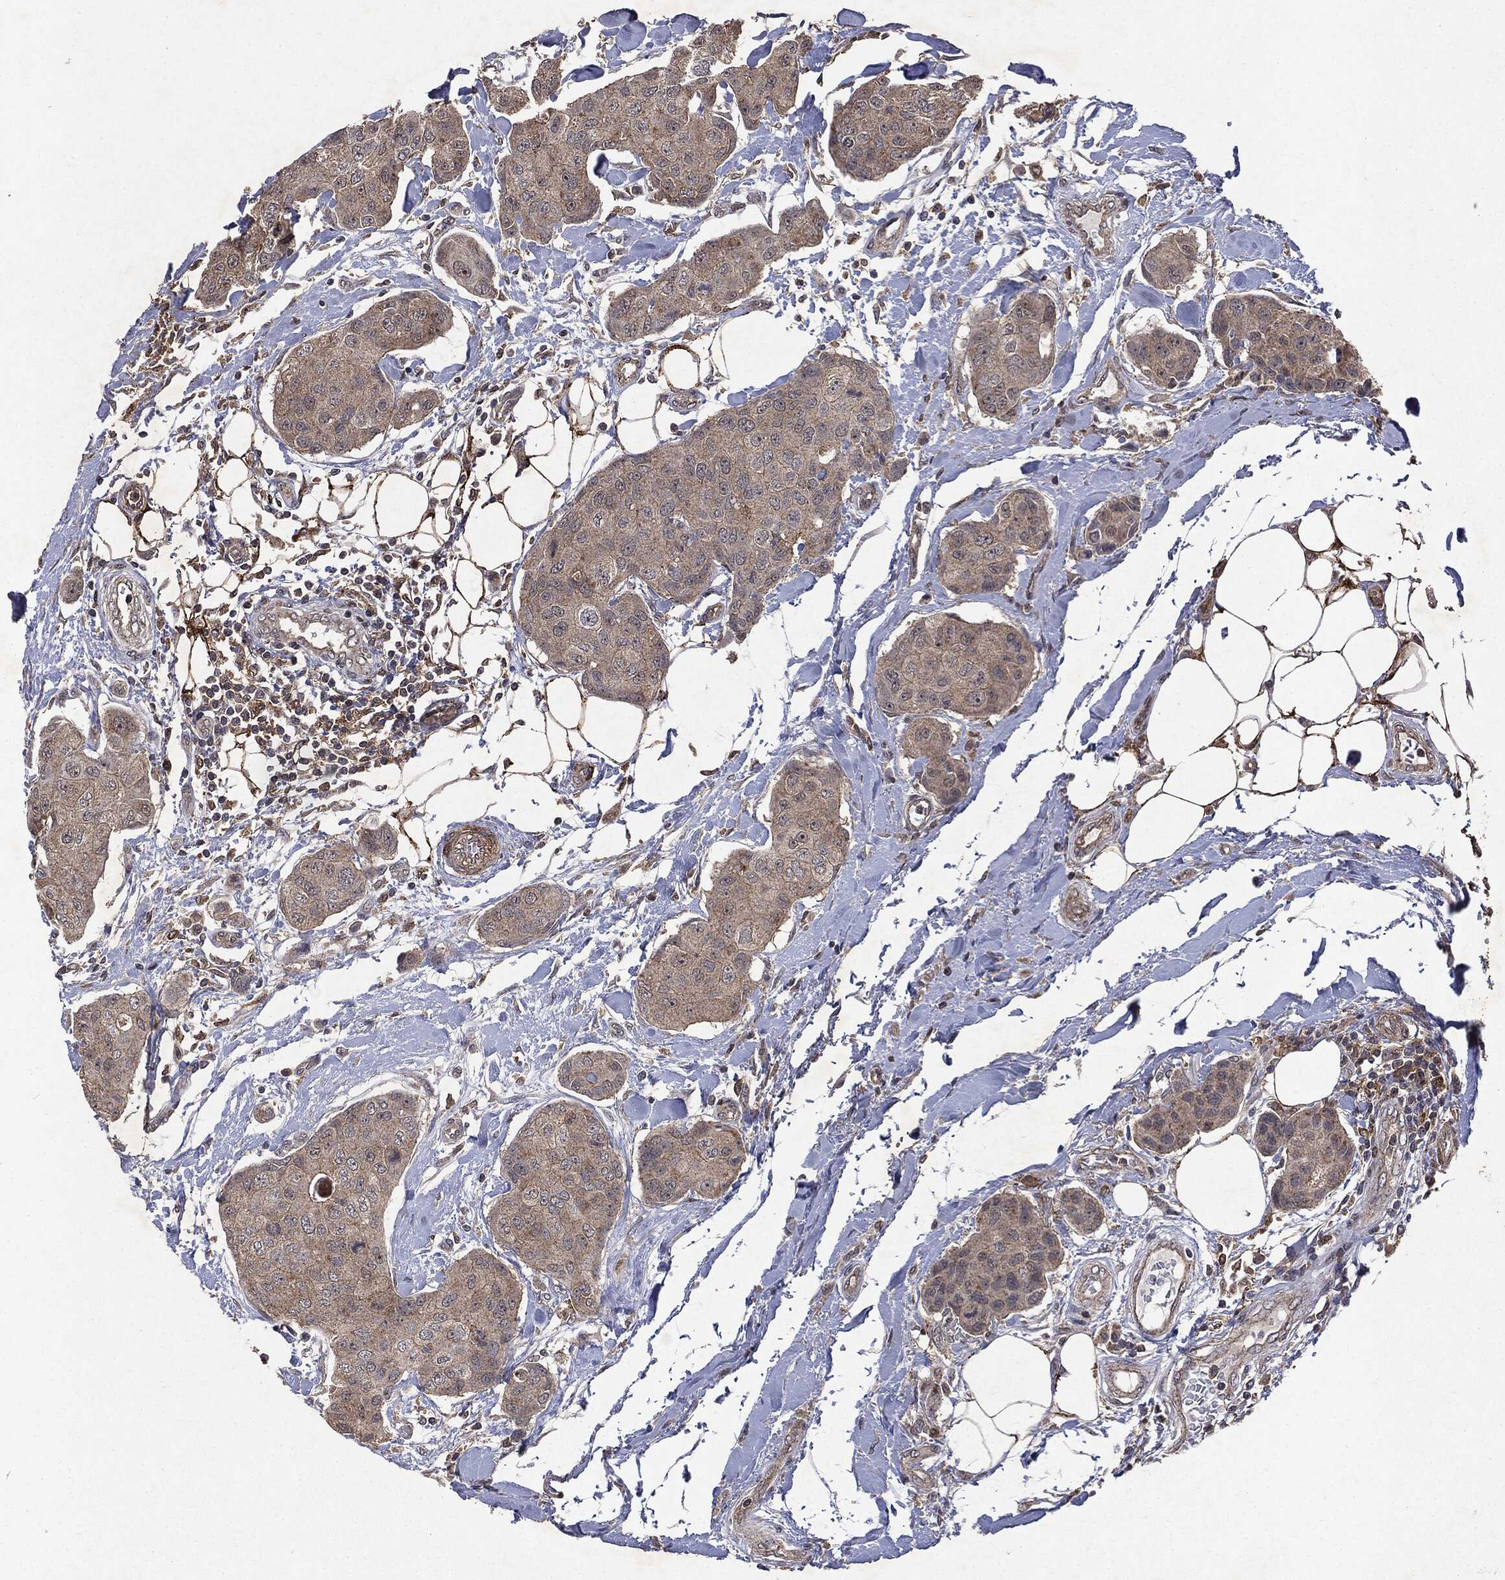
{"staining": {"intensity": "weak", "quantity": ">75%", "location": "cytoplasmic/membranous"}, "tissue": "breast cancer", "cell_type": "Tumor cells", "image_type": "cancer", "snomed": [{"axis": "morphology", "description": "Duct carcinoma"}, {"axis": "topography", "description": "Breast"}, {"axis": "topography", "description": "Lymph node"}], "caption": "Invasive ductal carcinoma (breast) stained with a brown dye displays weak cytoplasmic/membranous positive positivity in approximately >75% of tumor cells.", "gene": "PTEN", "patient": {"sex": "female", "age": 80}}